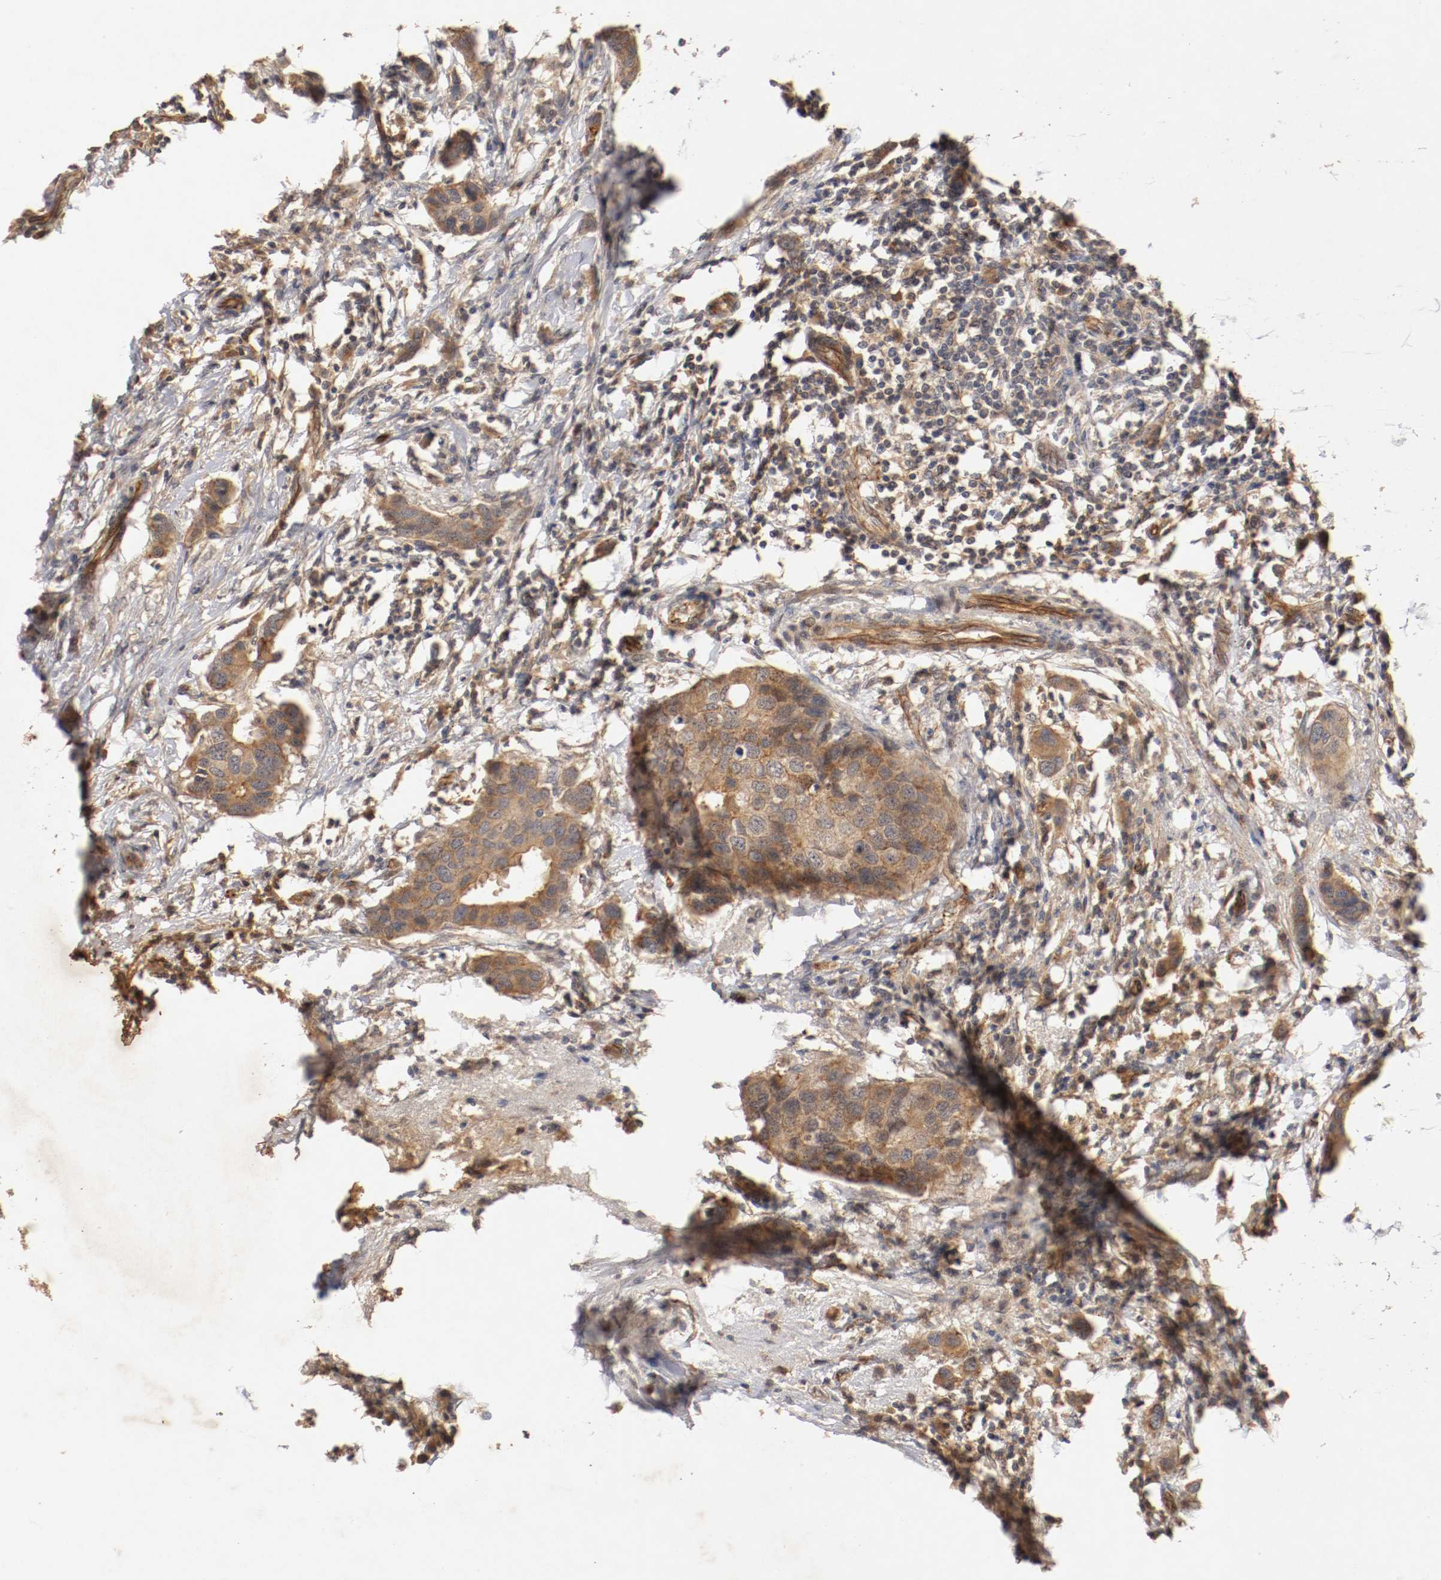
{"staining": {"intensity": "strong", "quantity": ">75%", "location": "cytoplasmic/membranous"}, "tissue": "breast cancer", "cell_type": "Tumor cells", "image_type": "cancer", "snomed": [{"axis": "morphology", "description": "Duct carcinoma"}, {"axis": "topography", "description": "Breast"}], "caption": "Immunohistochemical staining of invasive ductal carcinoma (breast) demonstrates high levels of strong cytoplasmic/membranous staining in approximately >75% of tumor cells.", "gene": "TYK2", "patient": {"sex": "female", "age": 50}}